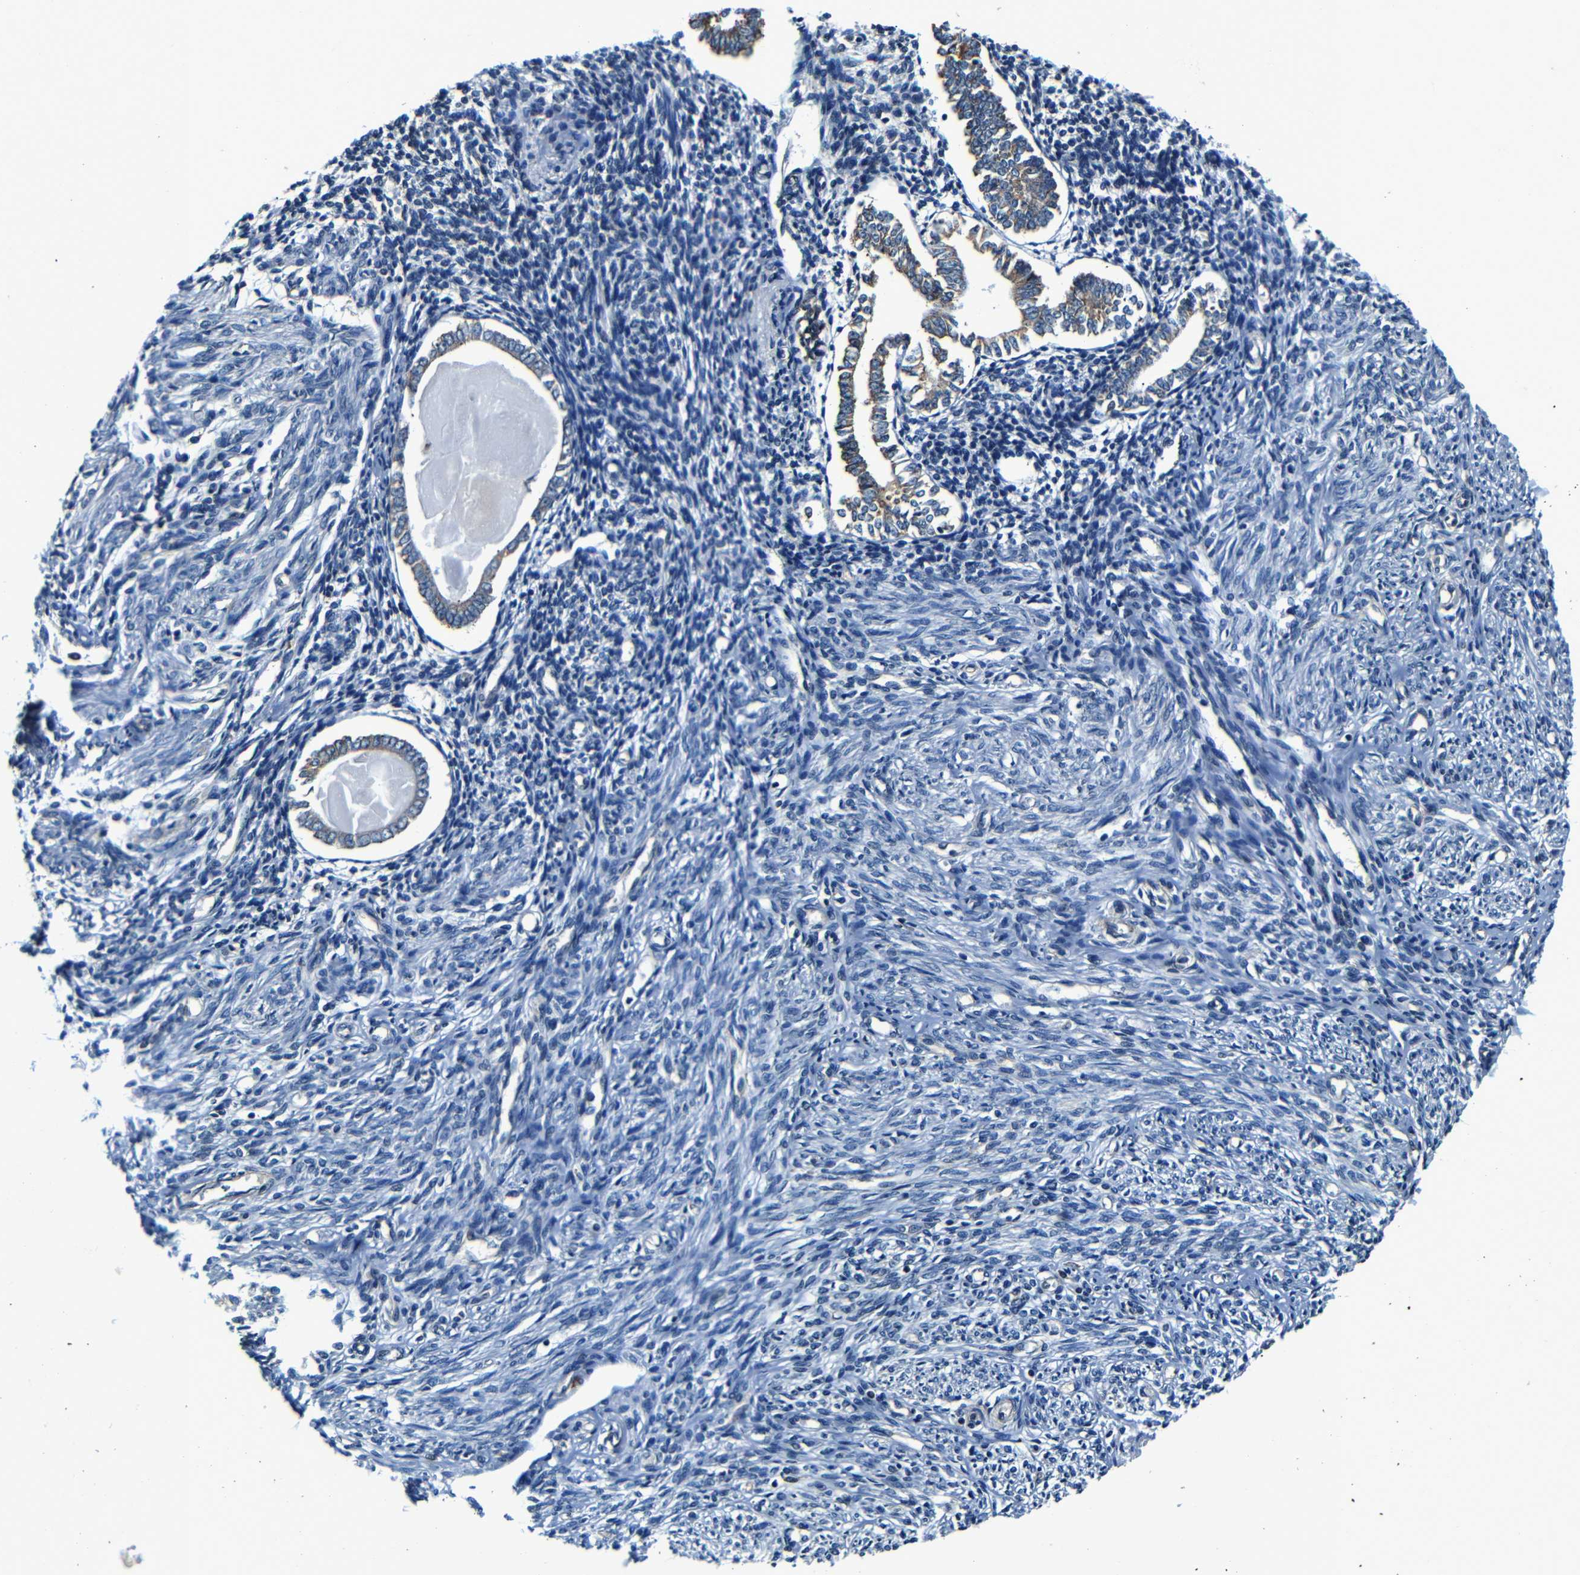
{"staining": {"intensity": "weak", "quantity": "25%-75%", "location": "nuclear"}, "tissue": "endometrium", "cell_type": "Cells in endometrial stroma", "image_type": "normal", "snomed": [{"axis": "morphology", "description": "Normal tissue, NOS"}, {"axis": "topography", "description": "Endometrium"}], "caption": "IHC (DAB (3,3'-diaminobenzidine)) staining of normal endometrium displays weak nuclear protein expression in about 25%-75% of cells in endometrial stroma. Using DAB (3,3'-diaminobenzidine) (brown) and hematoxylin (blue) stains, captured at high magnification using brightfield microscopy.", "gene": "NCBP3", "patient": {"sex": "female", "age": 71}}